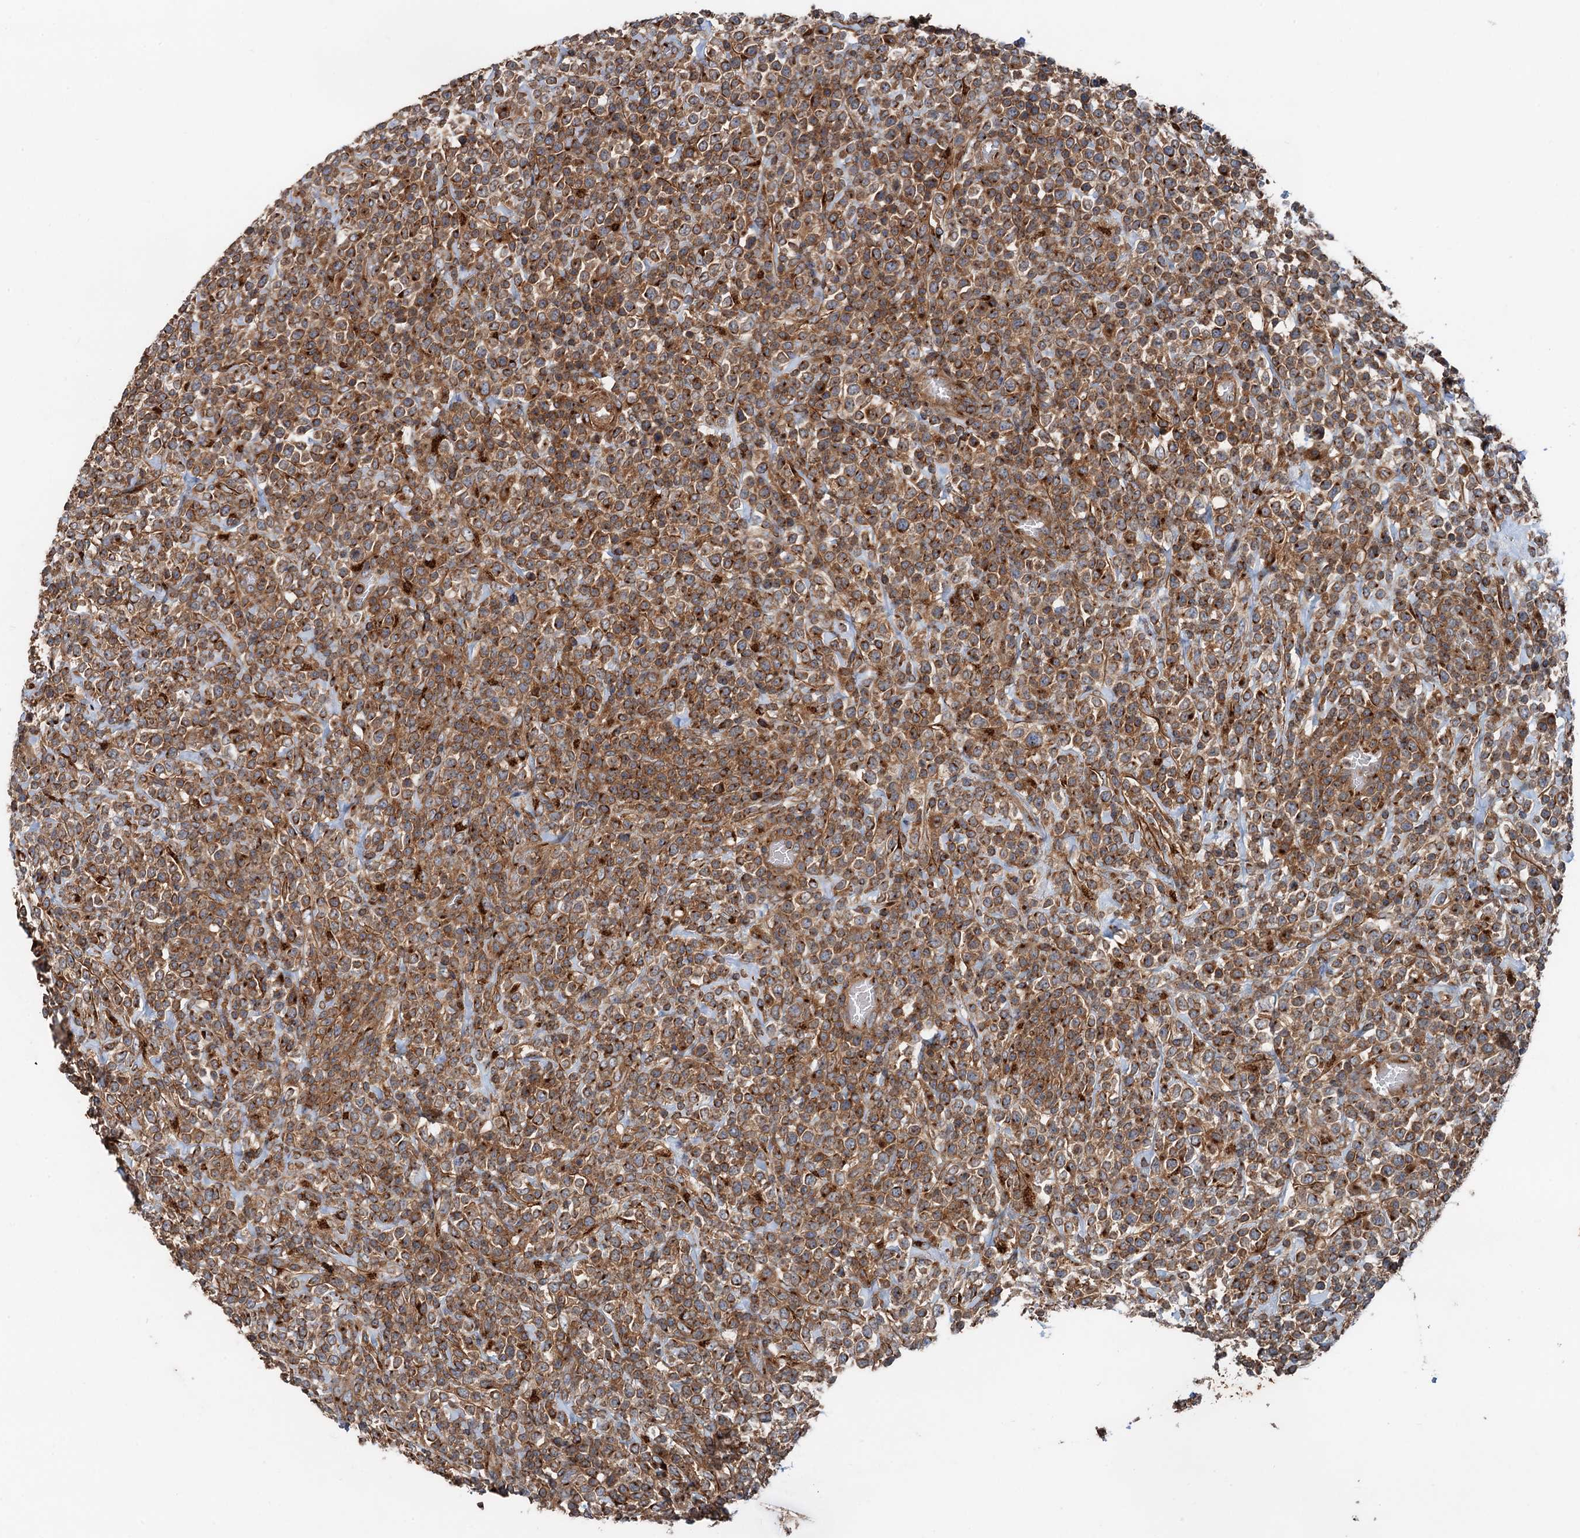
{"staining": {"intensity": "moderate", "quantity": ">75%", "location": "cytoplasmic/membranous"}, "tissue": "lymphoma", "cell_type": "Tumor cells", "image_type": "cancer", "snomed": [{"axis": "morphology", "description": "Malignant lymphoma, non-Hodgkin's type, High grade"}, {"axis": "topography", "description": "Colon"}], "caption": "Immunohistochemistry (IHC) of malignant lymphoma, non-Hodgkin's type (high-grade) exhibits medium levels of moderate cytoplasmic/membranous expression in about >75% of tumor cells.", "gene": "ANKRD26", "patient": {"sex": "female", "age": 53}}